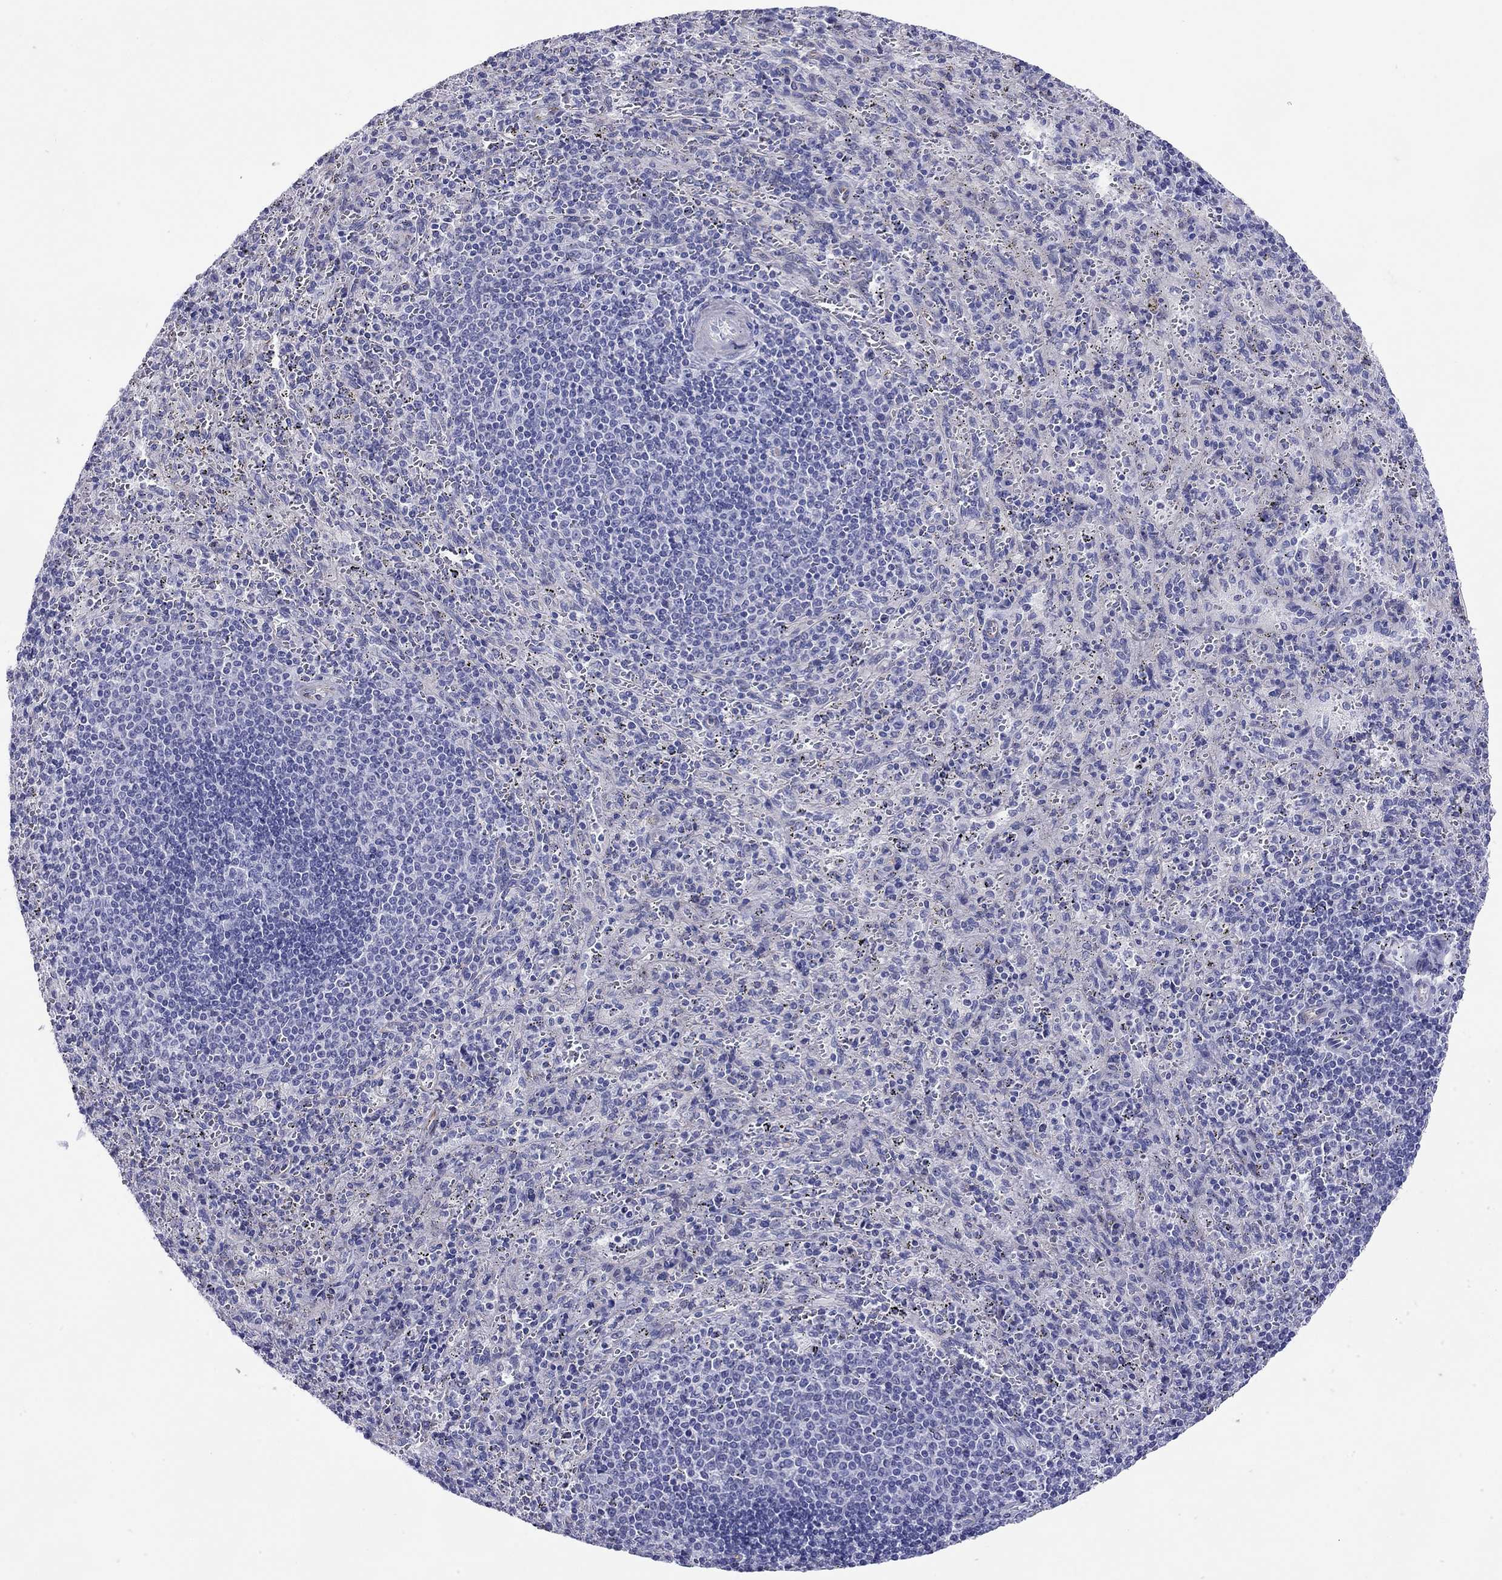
{"staining": {"intensity": "negative", "quantity": "none", "location": "none"}, "tissue": "spleen", "cell_type": "Cells in red pulp", "image_type": "normal", "snomed": [{"axis": "morphology", "description": "Normal tissue, NOS"}, {"axis": "topography", "description": "Spleen"}], "caption": "High power microscopy image of an immunohistochemistry histopathology image of unremarkable spleen, revealing no significant staining in cells in red pulp.", "gene": "CMYA5", "patient": {"sex": "male", "age": 57}}